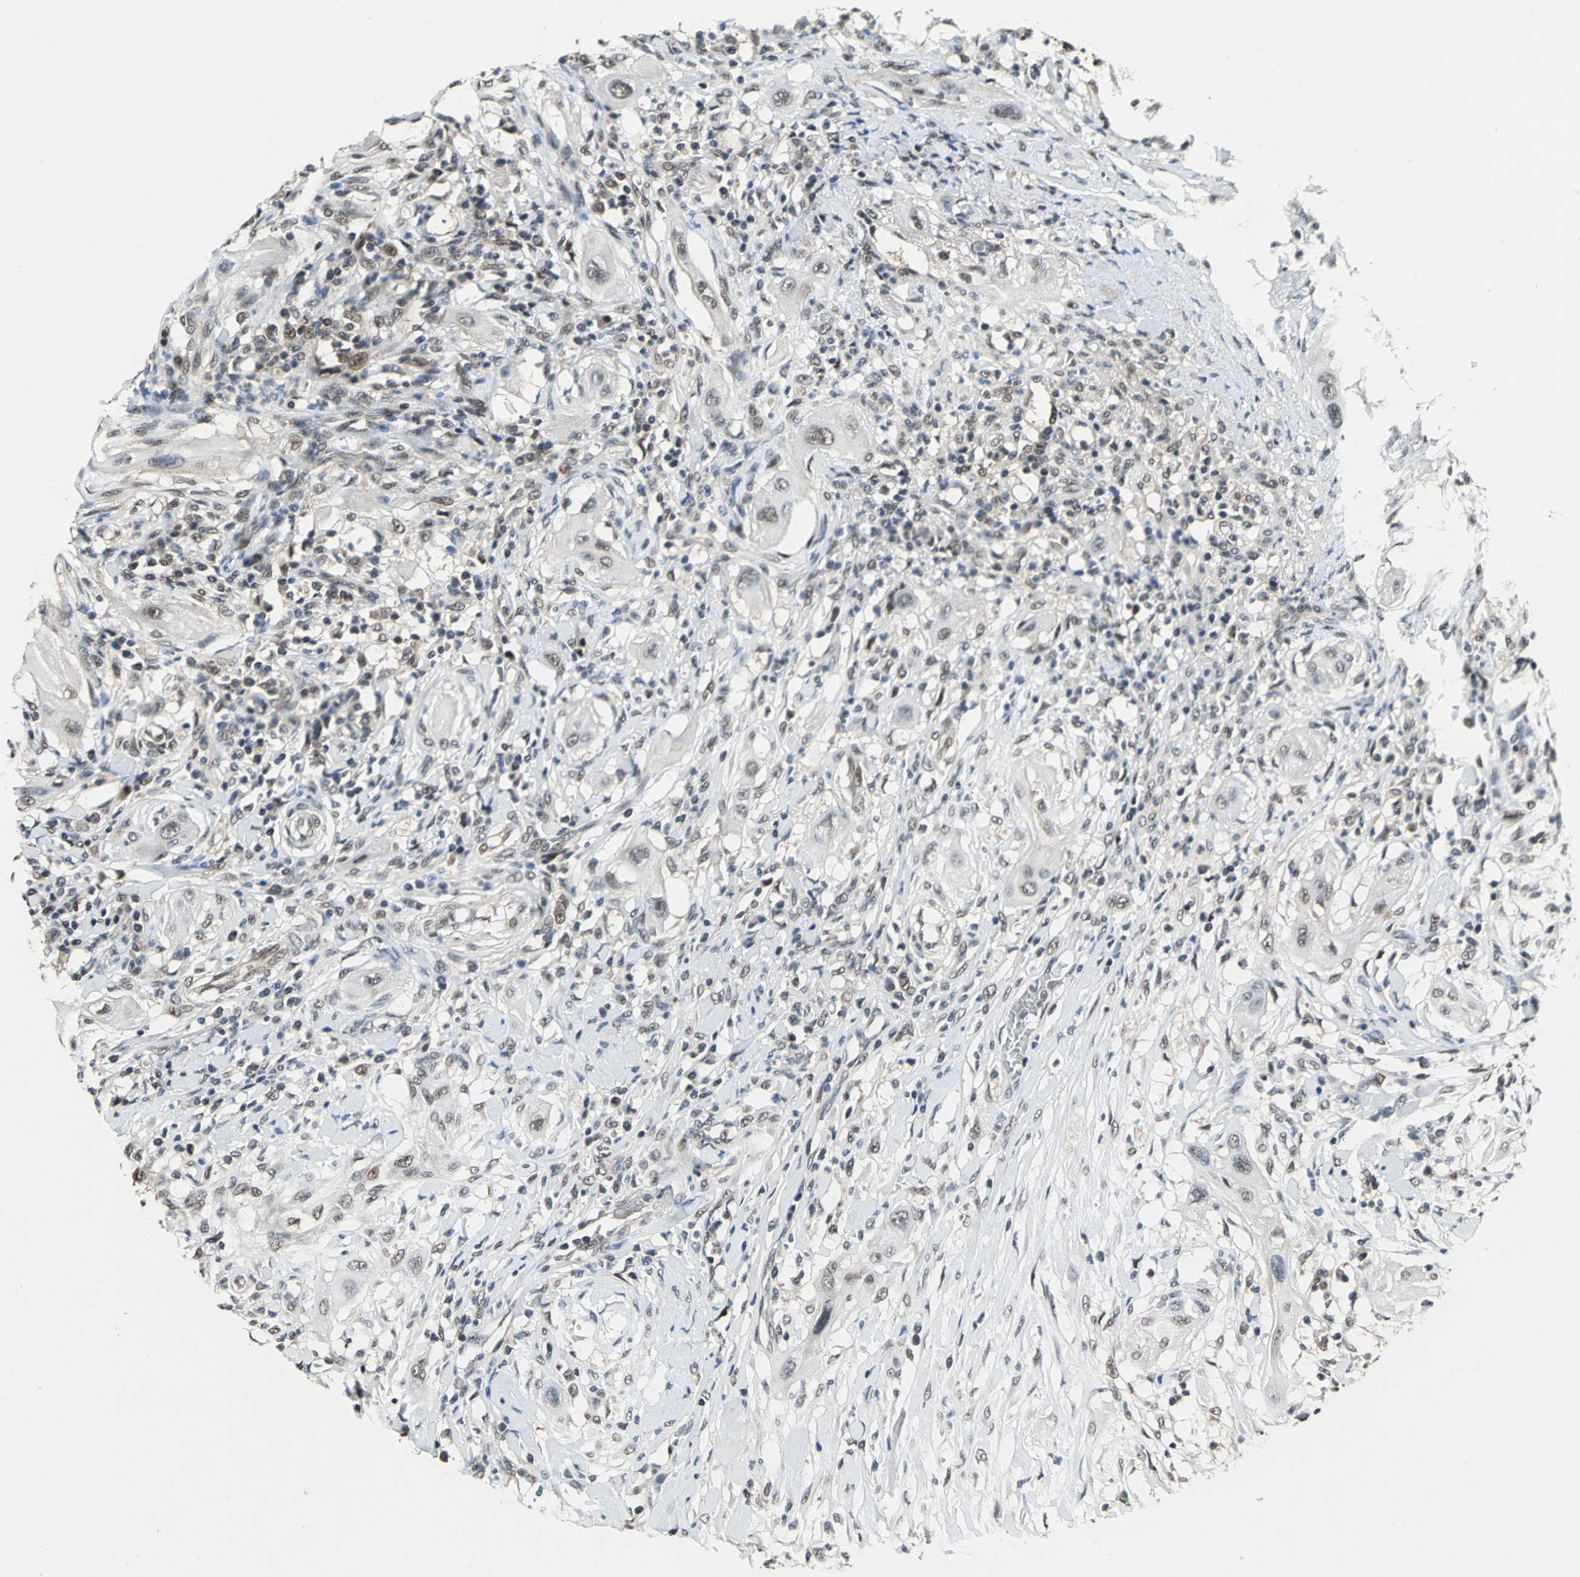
{"staining": {"intensity": "weak", "quantity": "25%-75%", "location": "cytoplasmic/membranous,nuclear"}, "tissue": "lung cancer", "cell_type": "Tumor cells", "image_type": "cancer", "snomed": [{"axis": "morphology", "description": "Squamous cell carcinoma, NOS"}, {"axis": "topography", "description": "Lung"}], "caption": "Tumor cells reveal low levels of weak cytoplasmic/membranous and nuclear staining in approximately 25%-75% of cells in squamous cell carcinoma (lung).", "gene": "COPS5", "patient": {"sex": "female", "age": 47}}